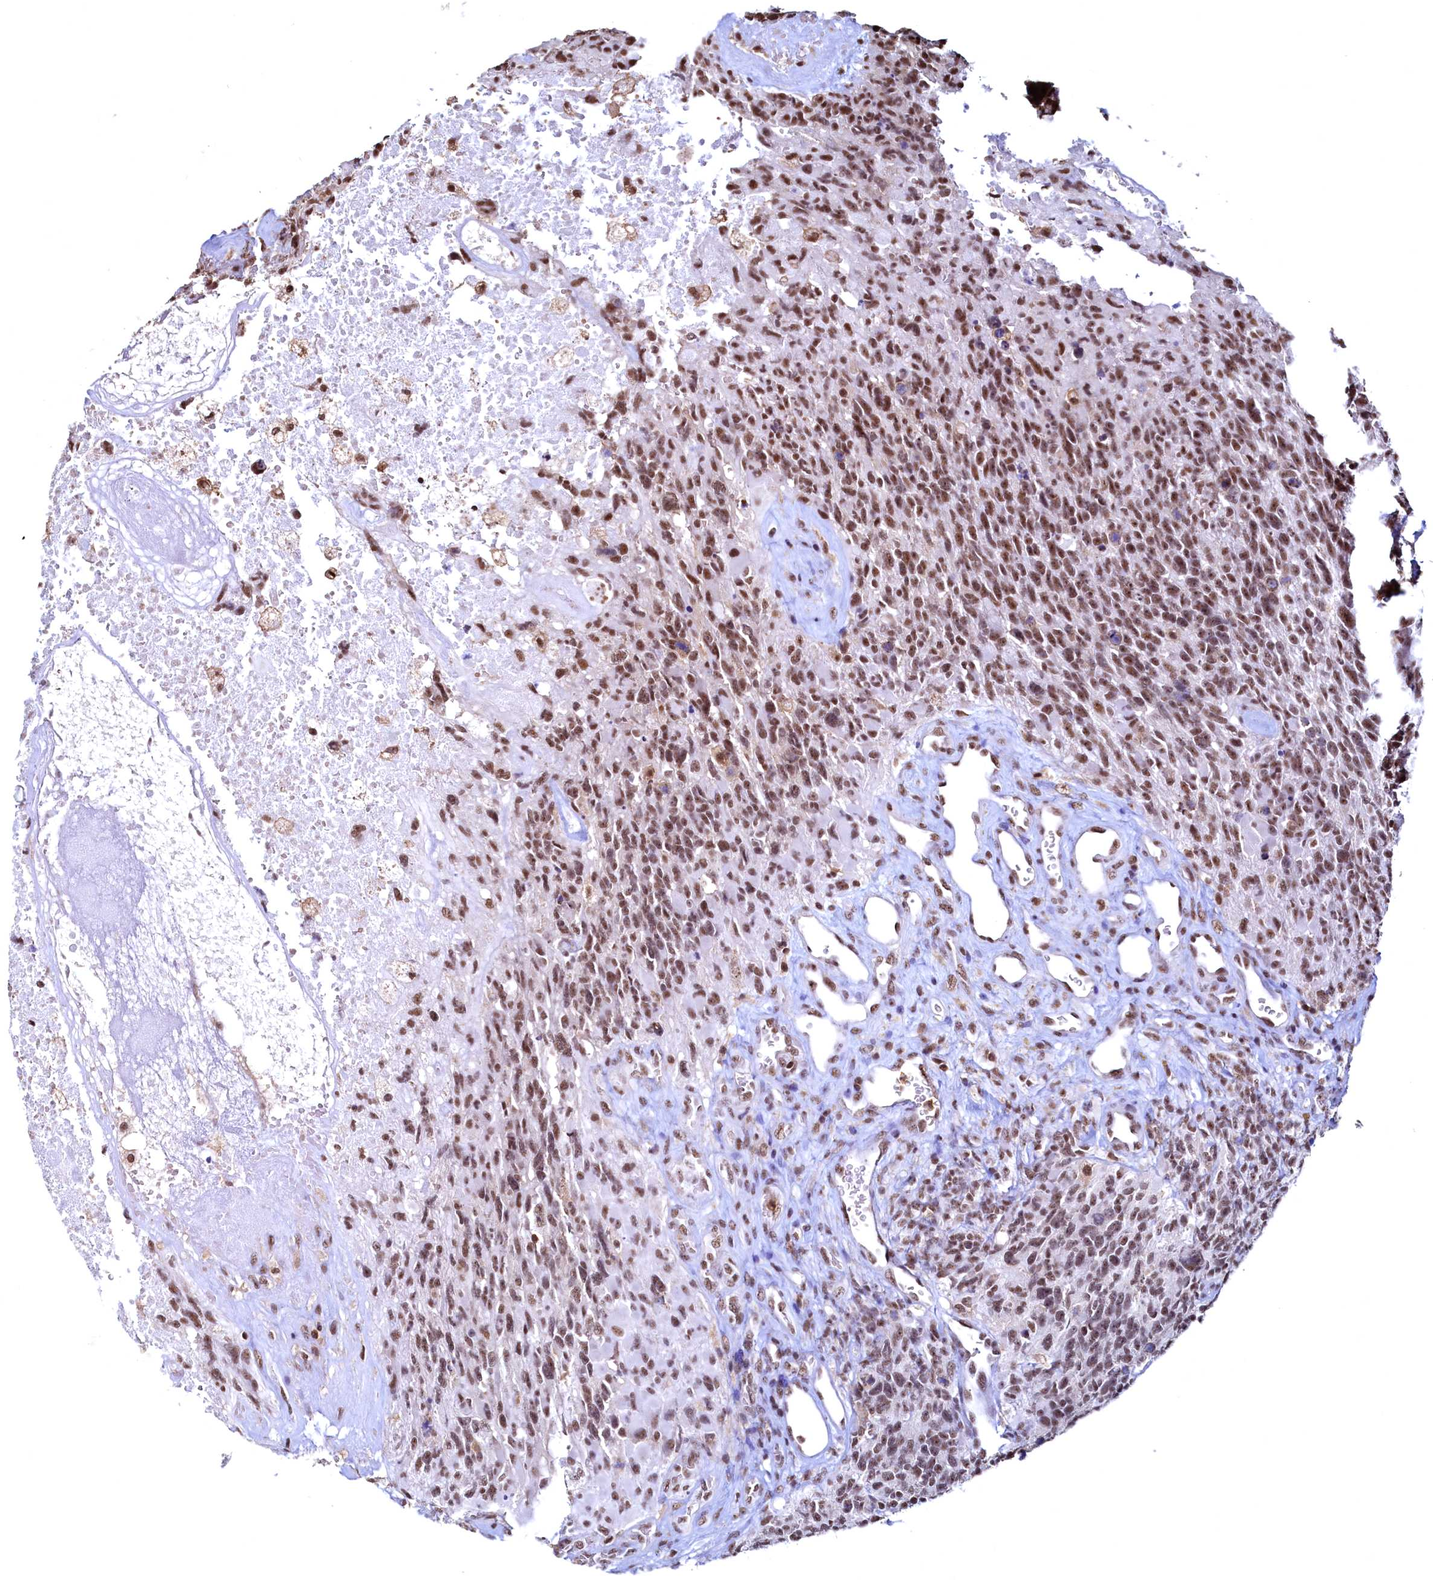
{"staining": {"intensity": "moderate", "quantity": ">75%", "location": "nuclear"}, "tissue": "glioma", "cell_type": "Tumor cells", "image_type": "cancer", "snomed": [{"axis": "morphology", "description": "Glioma, malignant, High grade"}, {"axis": "topography", "description": "Brain"}], "caption": "High-power microscopy captured an IHC image of glioma, revealing moderate nuclear positivity in approximately >75% of tumor cells.", "gene": "RSRC2", "patient": {"sex": "male", "age": 76}}